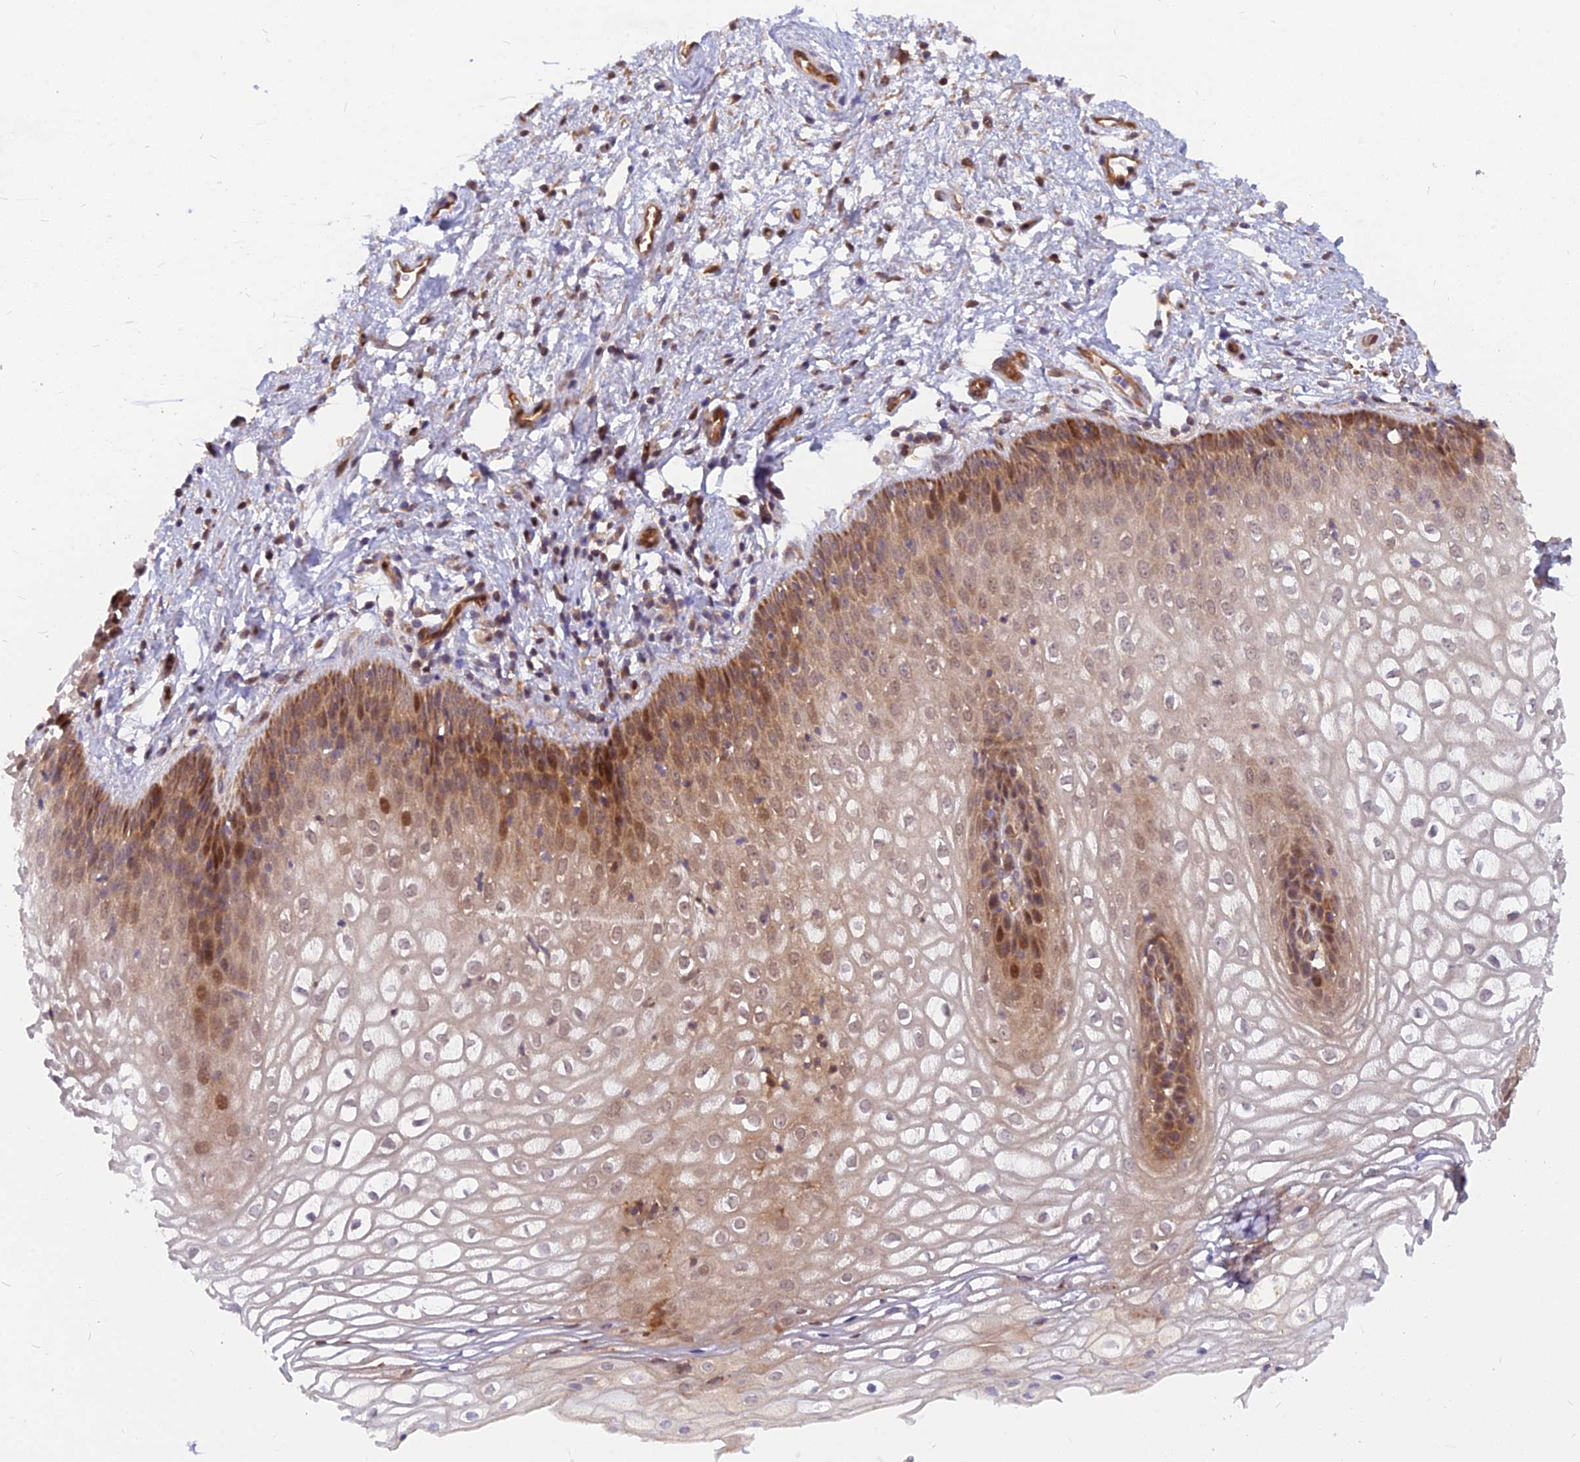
{"staining": {"intensity": "moderate", "quantity": "25%-75%", "location": "cytoplasmic/membranous,nuclear"}, "tissue": "vagina", "cell_type": "Squamous epithelial cells", "image_type": "normal", "snomed": [{"axis": "morphology", "description": "Normal tissue, NOS"}, {"axis": "topography", "description": "Vagina"}], "caption": "Protein analysis of normal vagina demonstrates moderate cytoplasmic/membranous,nuclear expression in about 25%-75% of squamous epithelial cells. Nuclei are stained in blue.", "gene": "ARL2BP", "patient": {"sex": "female", "age": 34}}